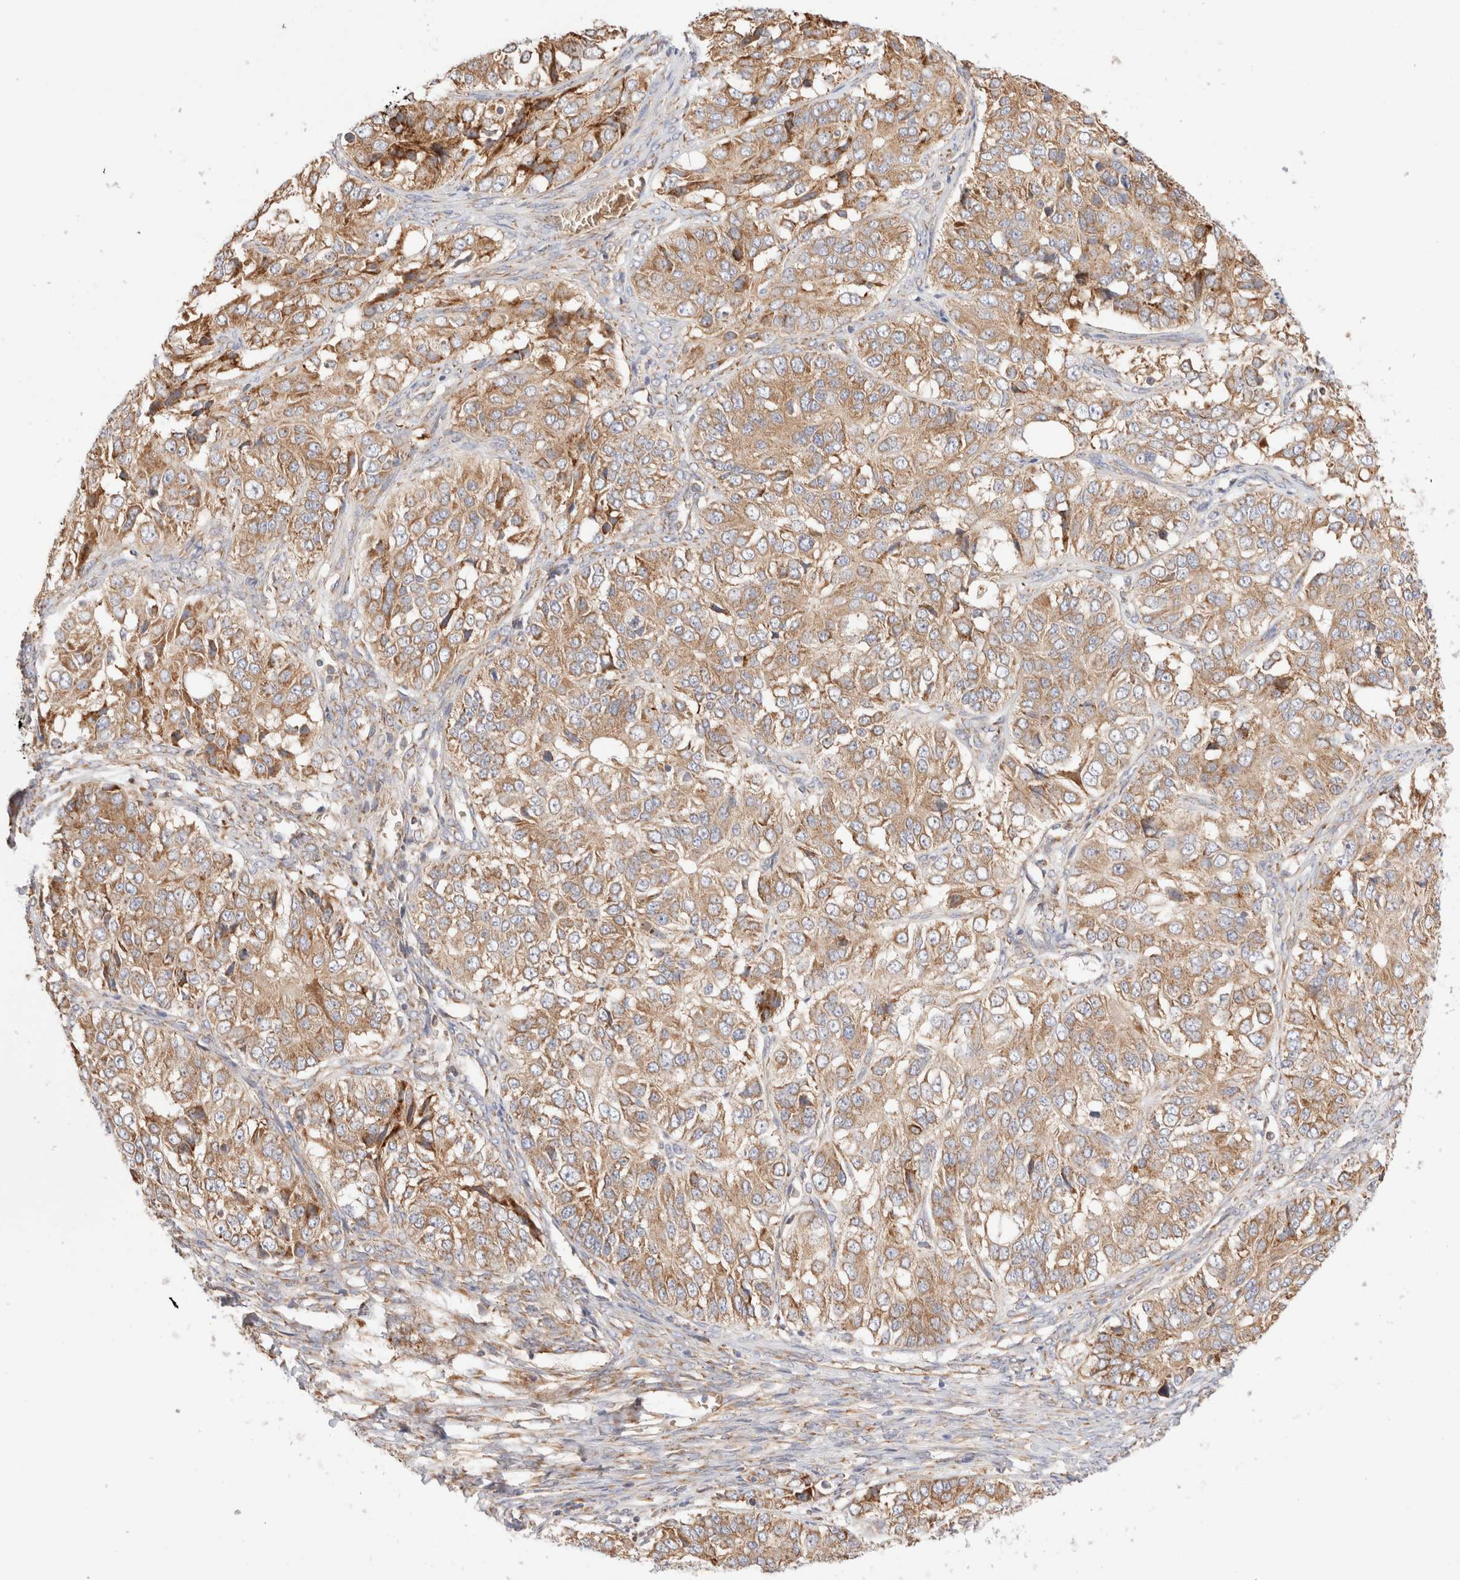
{"staining": {"intensity": "moderate", "quantity": ">75%", "location": "cytoplasmic/membranous"}, "tissue": "ovarian cancer", "cell_type": "Tumor cells", "image_type": "cancer", "snomed": [{"axis": "morphology", "description": "Carcinoma, endometroid"}, {"axis": "topography", "description": "Ovary"}], "caption": "Ovarian cancer stained for a protein displays moderate cytoplasmic/membranous positivity in tumor cells.", "gene": "UTS2B", "patient": {"sex": "female", "age": 51}}